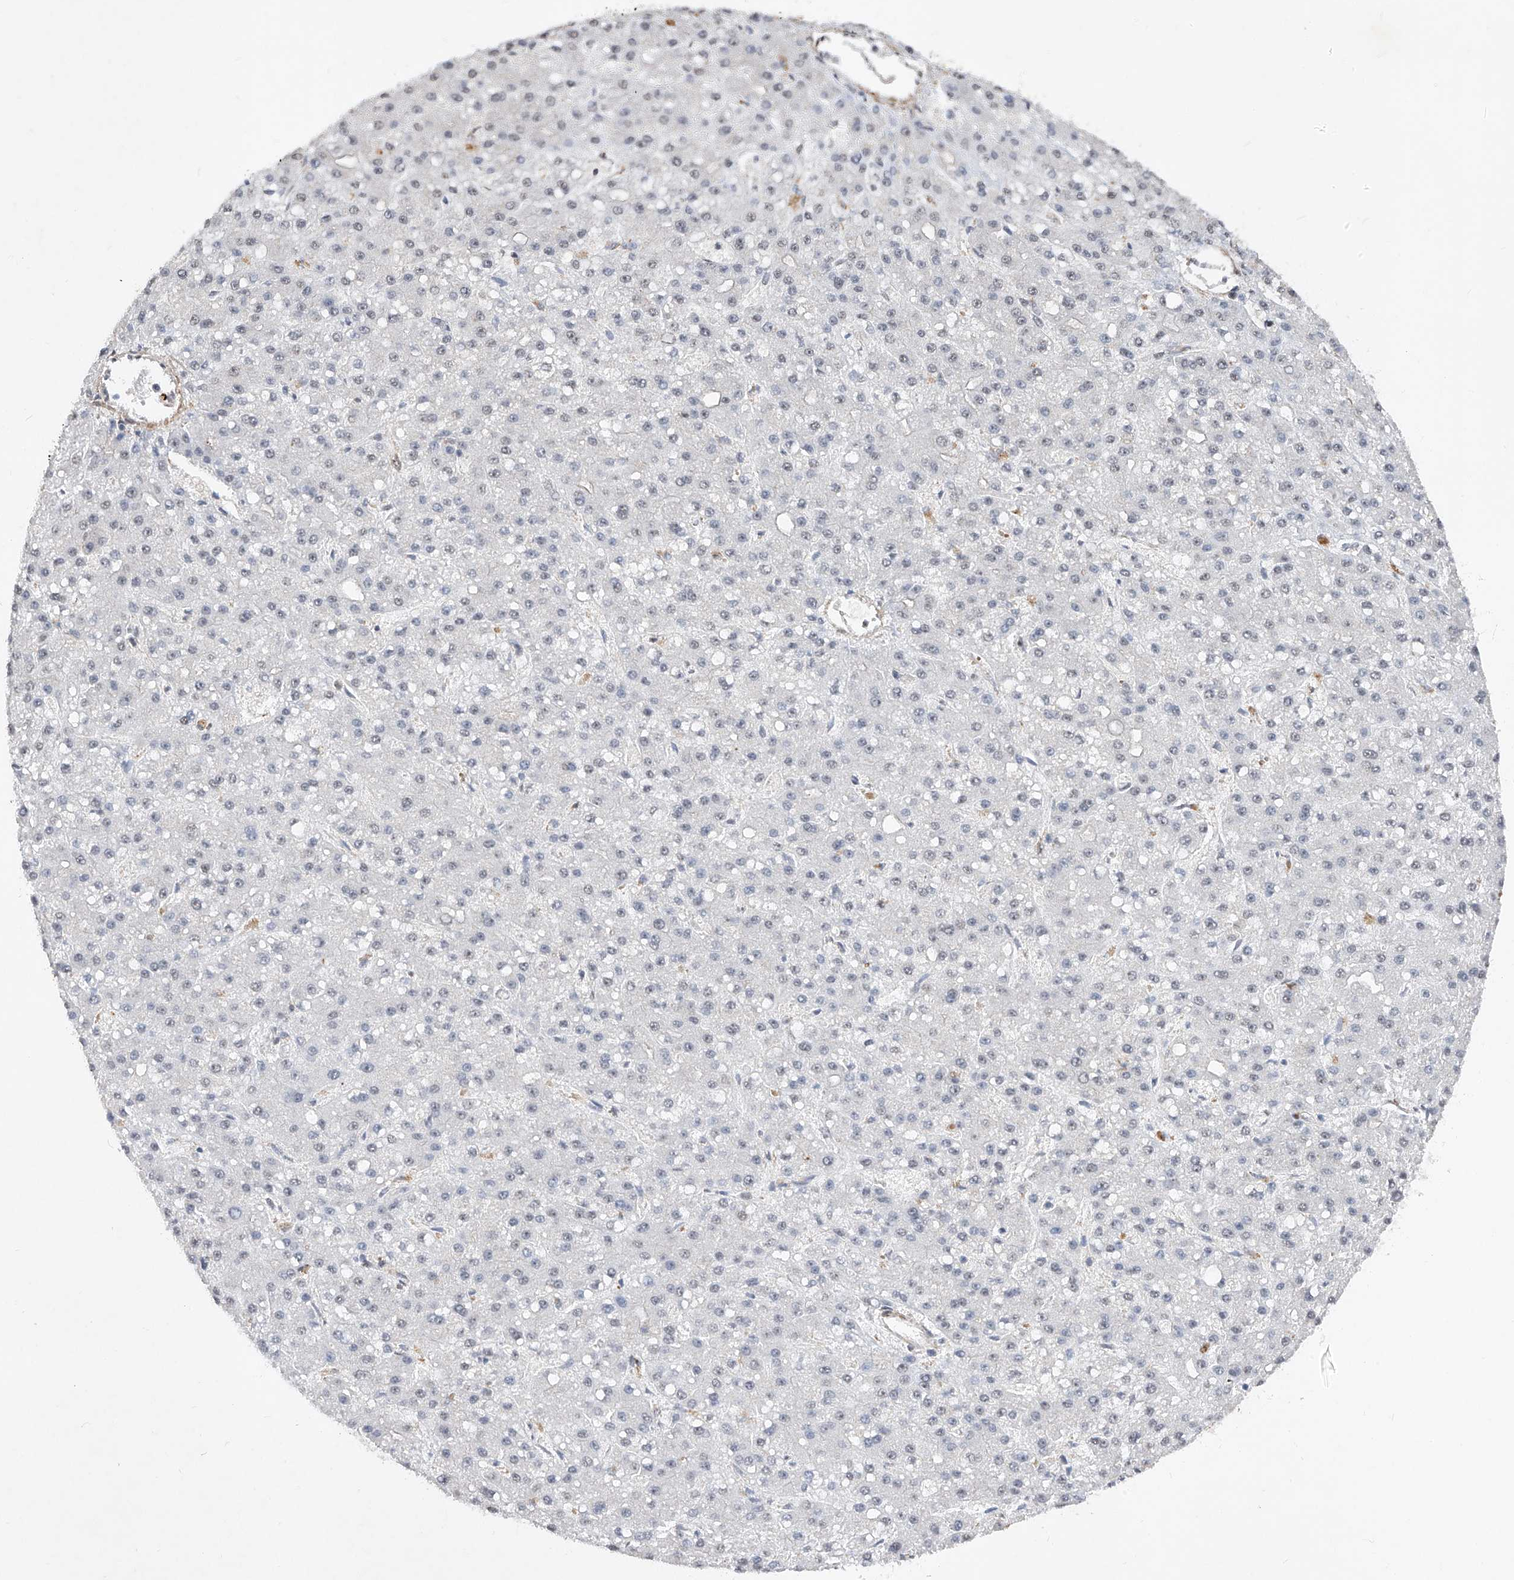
{"staining": {"intensity": "negative", "quantity": "none", "location": "none"}, "tissue": "liver cancer", "cell_type": "Tumor cells", "image_type": "cancer", "snomed": [{"axis": "morphology", "description": "Carcinoma, Hepatocellular, NOS"}, {"axis": "topography", "description": "Liver"}], "caption": "Tumor cells are negative for brown protein staining in hepatocellular carcinoma (liver).", "gene": "NFATC4", "patient": {"sex": "male", "age": 67}}